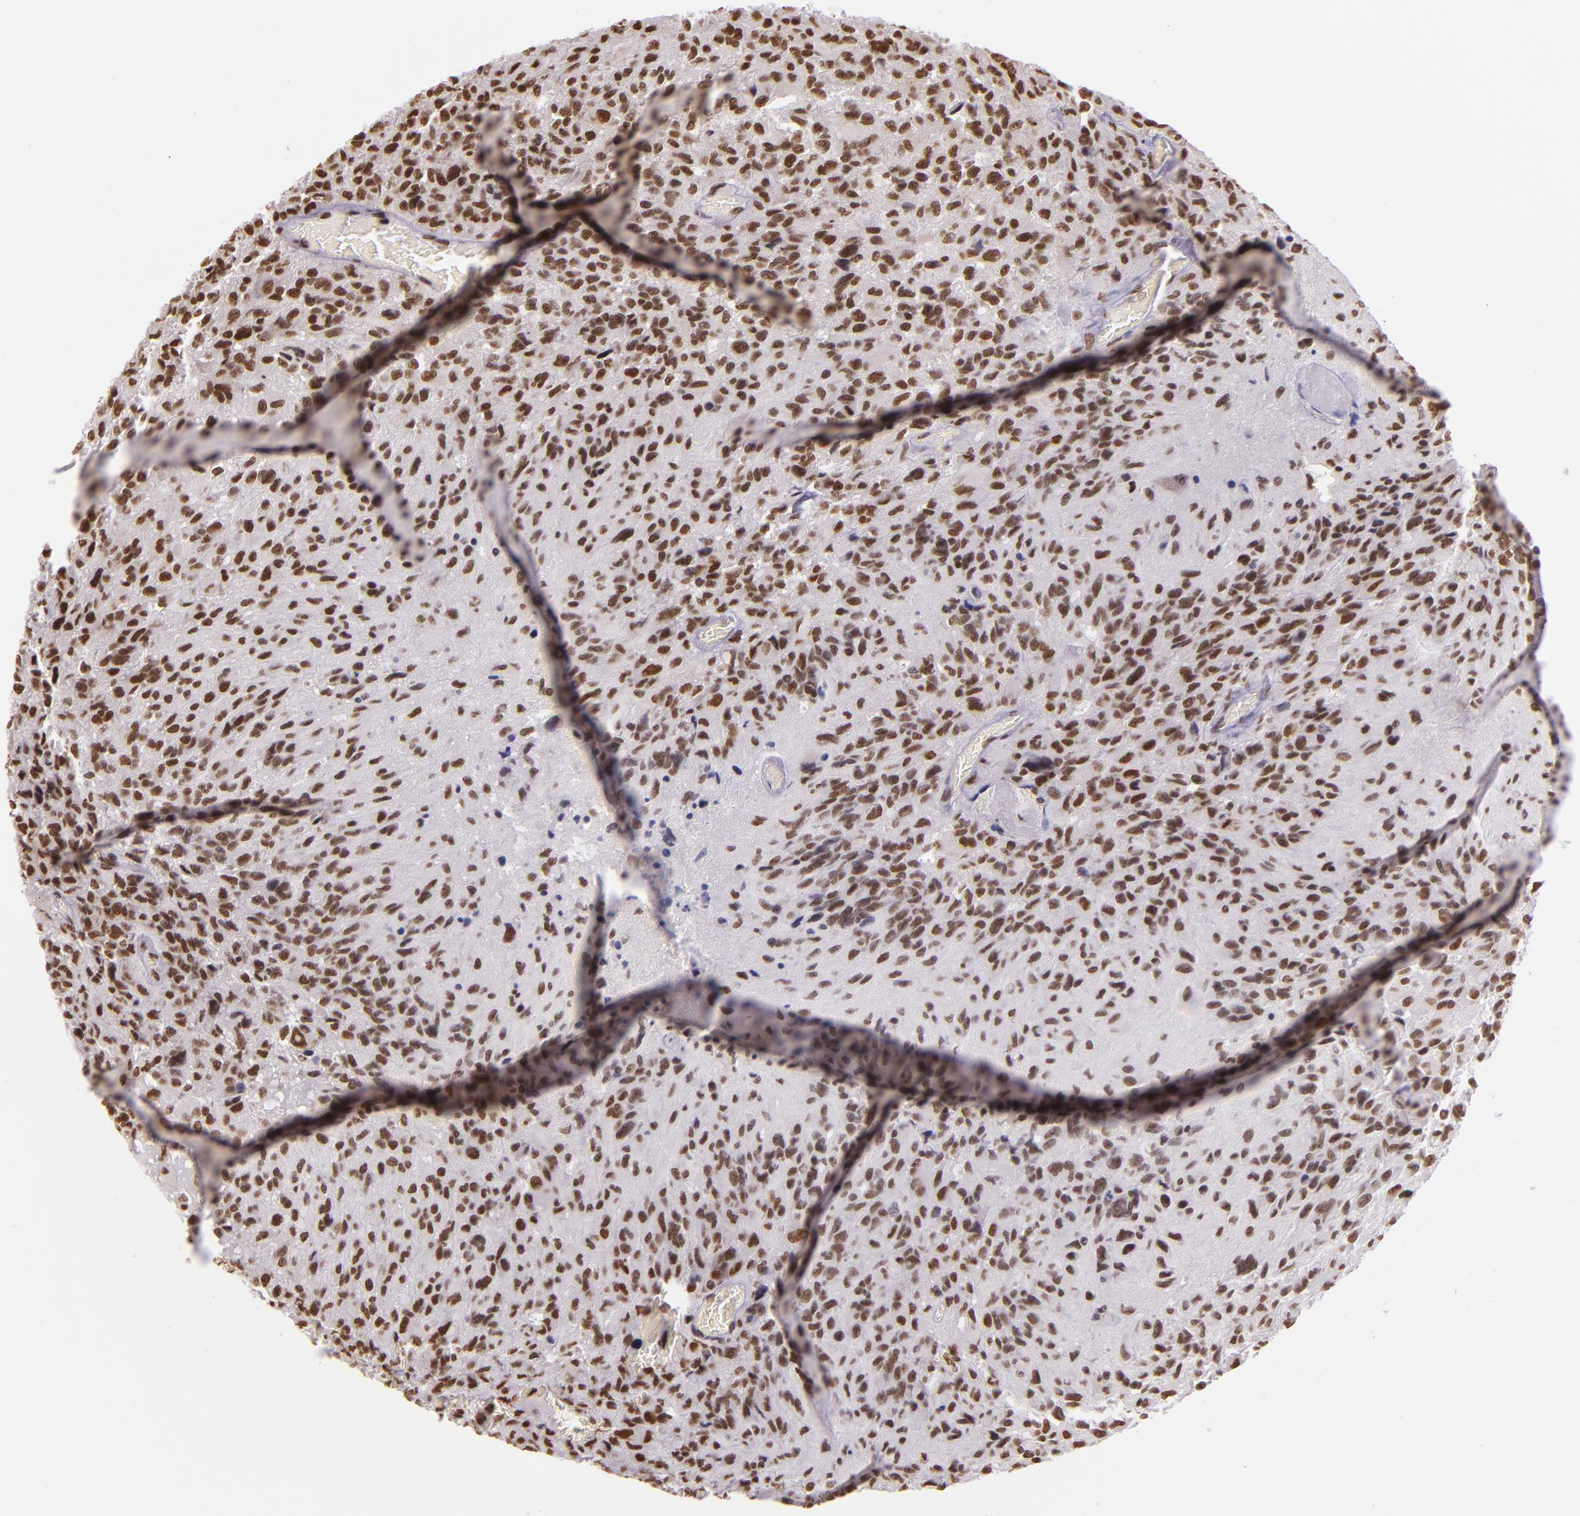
{"staining": {"intensity": "moderate", "quantity": ">75%", "location": "nuclear"}, "tissue": "glioma", "cell_type": "Tumor cells", "image_type": "cancer", "snomed": [{"axis": "morphology", "description": "Glioma, malignant, High grade"}, {"axis": "topography", "description": "Brain"}], "caption": "Brown immunohistochemical staining in glioma demonstrates moderate nuclear expression in approximately >75% of tumor cells.", "gene": "USF1", "patient": {"sex": "male", "age": 69}}